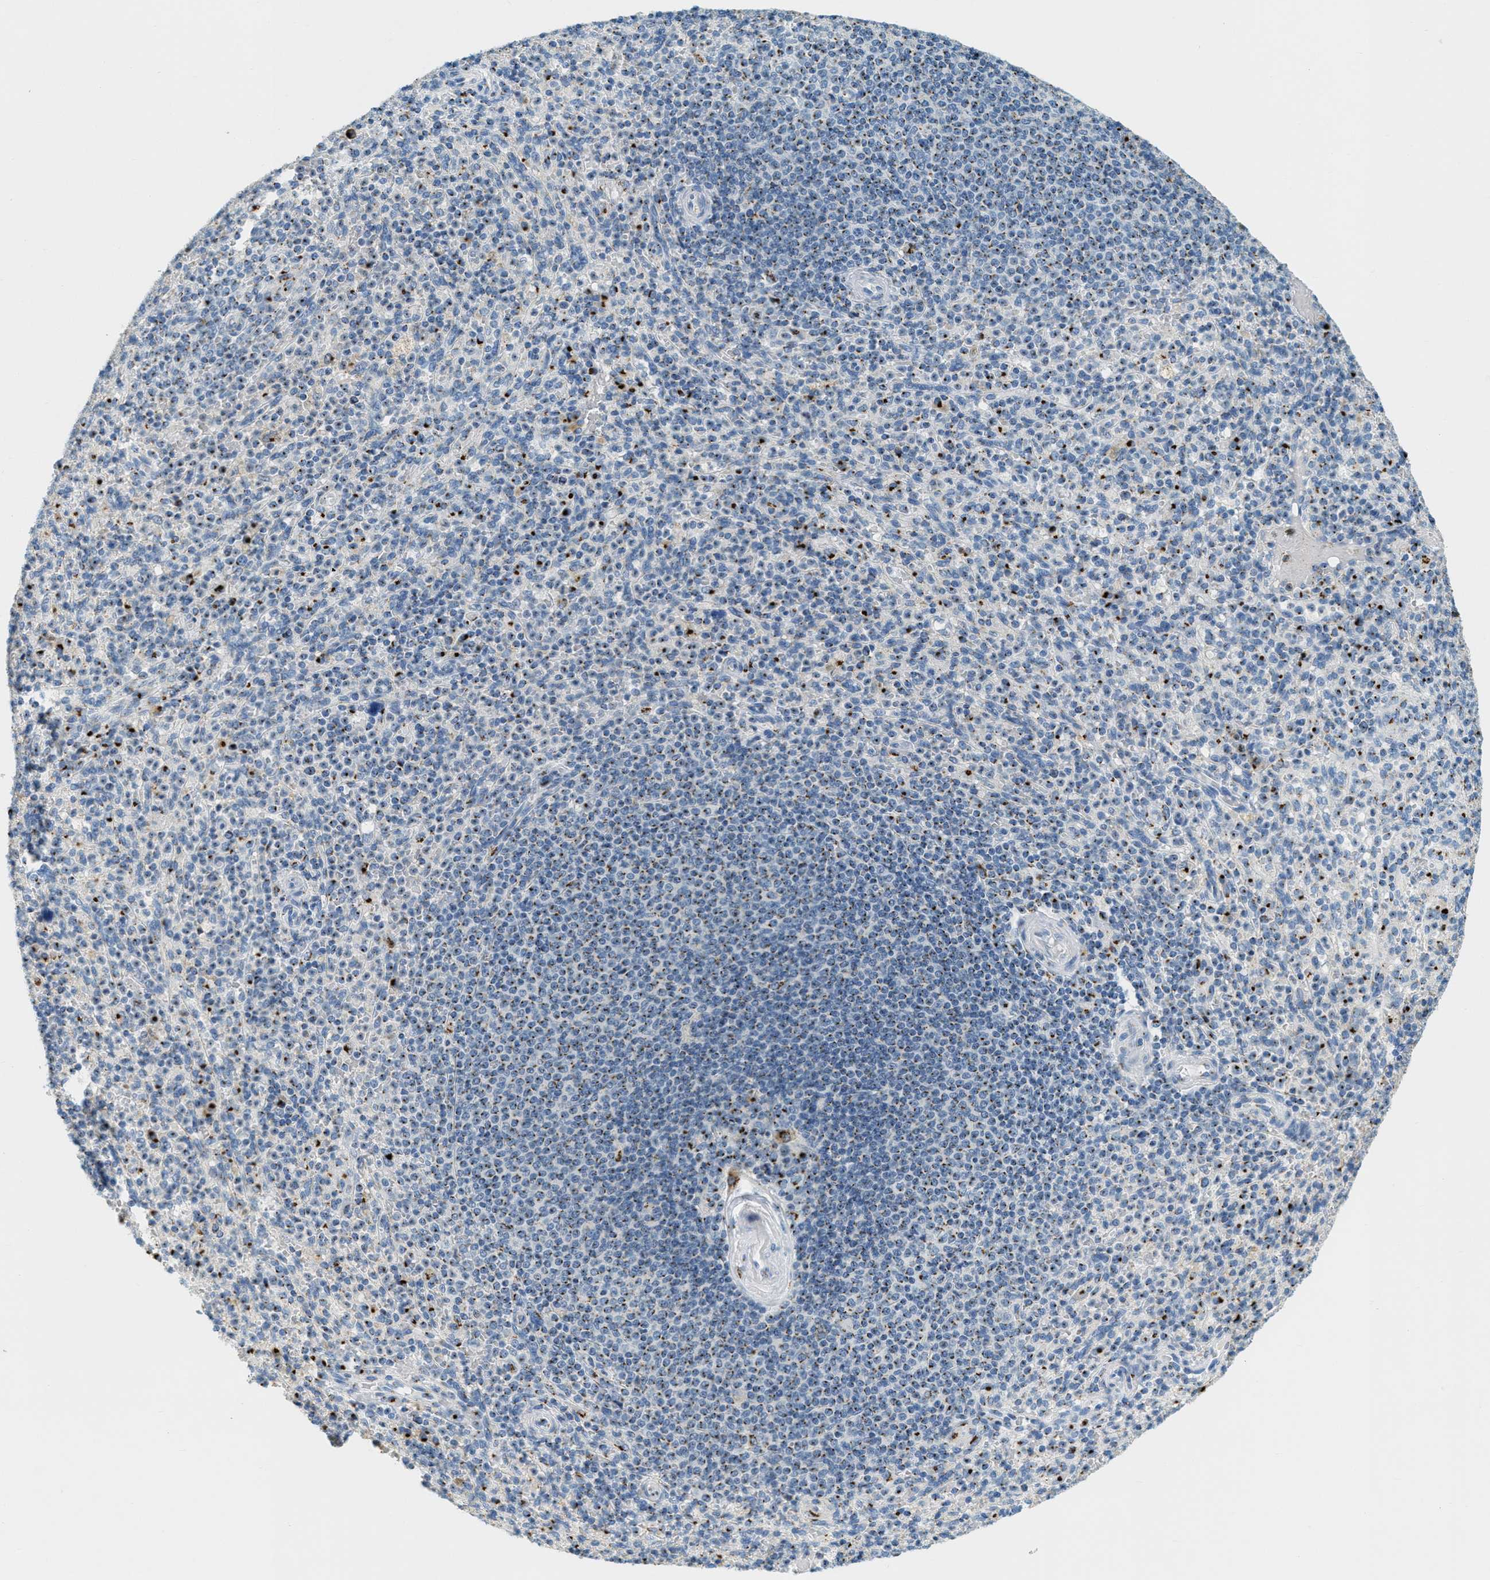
{"staining": {"intensity": "strong", "quantity": "25%-75%", "location": "cytoplasmic/membranous"}, "tissue": "spleen", "cell_type": "Cells in red pulp", "image_type": "normal", "snomed": [{"axis": "morphology", "description": "Normal tissue, NOS"}, {"axis": "topography", "description": "Spleen"}], "caption": "Immunohistochemistry staining of normal spleen, which exhibits high levels of strong cytoplasmic/membranous expression in approximately 25%-75% of cells in red pulp indicating strong cytoplasmic/membranous protein staining. The staining was performed using DAB (3,3'-diaminobenzidine) (brown) for protein detection and nuclei were counterstained in hematoxylin (blue).", "gene": "ENTPD4", "patient": {"sex": "male", "age": 36}}